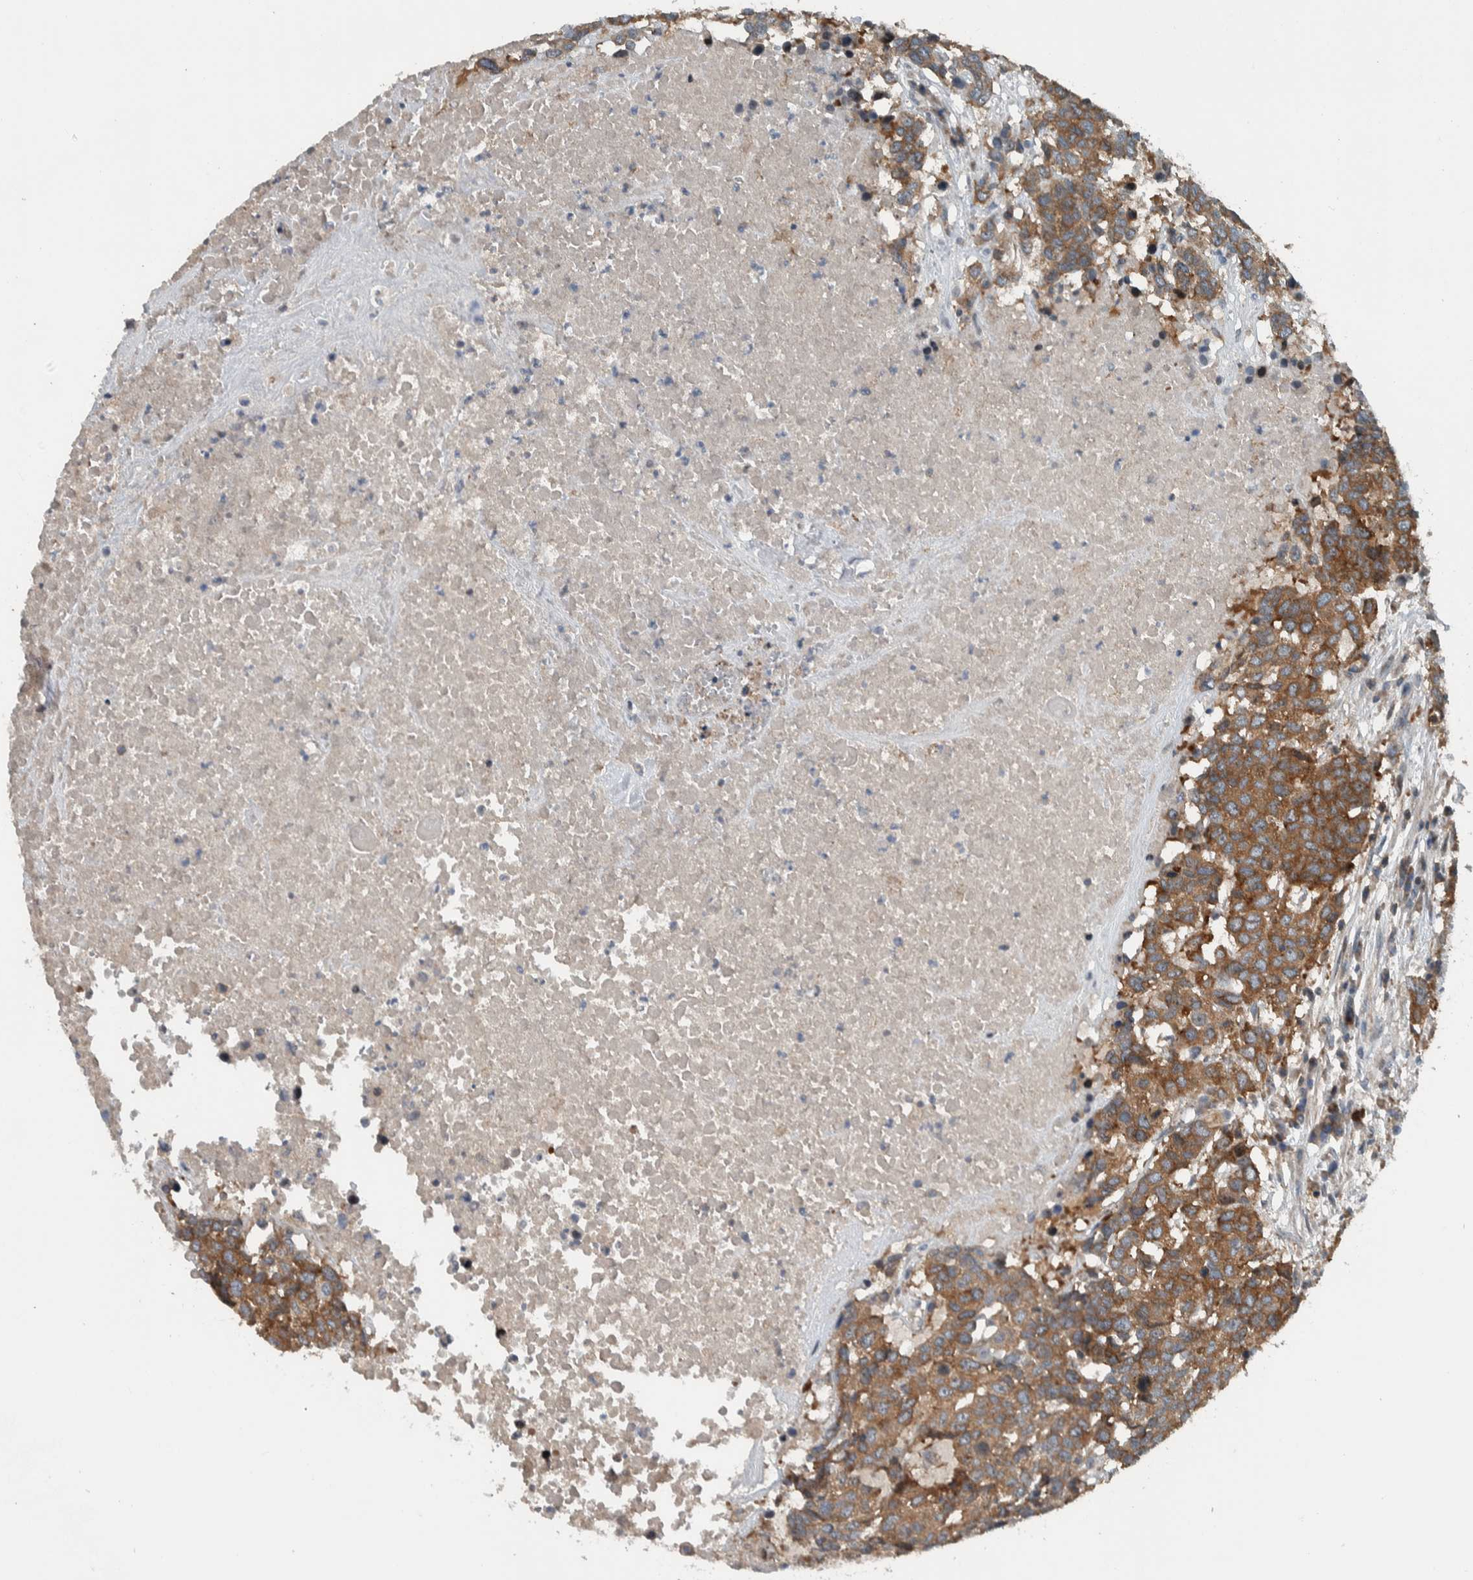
{"staining": {"intensity": "moderate", "quantity": ">75%", "location": "cytoplasmic/membranous"}, "tissue": "head and neck cancer", "cell_type": "Tumor cells", "image_type": "cancer", "snomed": [{"axis": "morphology", "description": "Squamous cell carcinoma, NOS"}, {"axis": "topography", "description": "Head-Neck"}], "caption": "This histopathology image displays immunohistochemistry staining of head and neck cancer, with medium moderate cytoplasmic/membranous expression in about >75% of tumor cells.", "gene": "BAIAP2L1", "patient": {"sex": "male", "age": 66}}